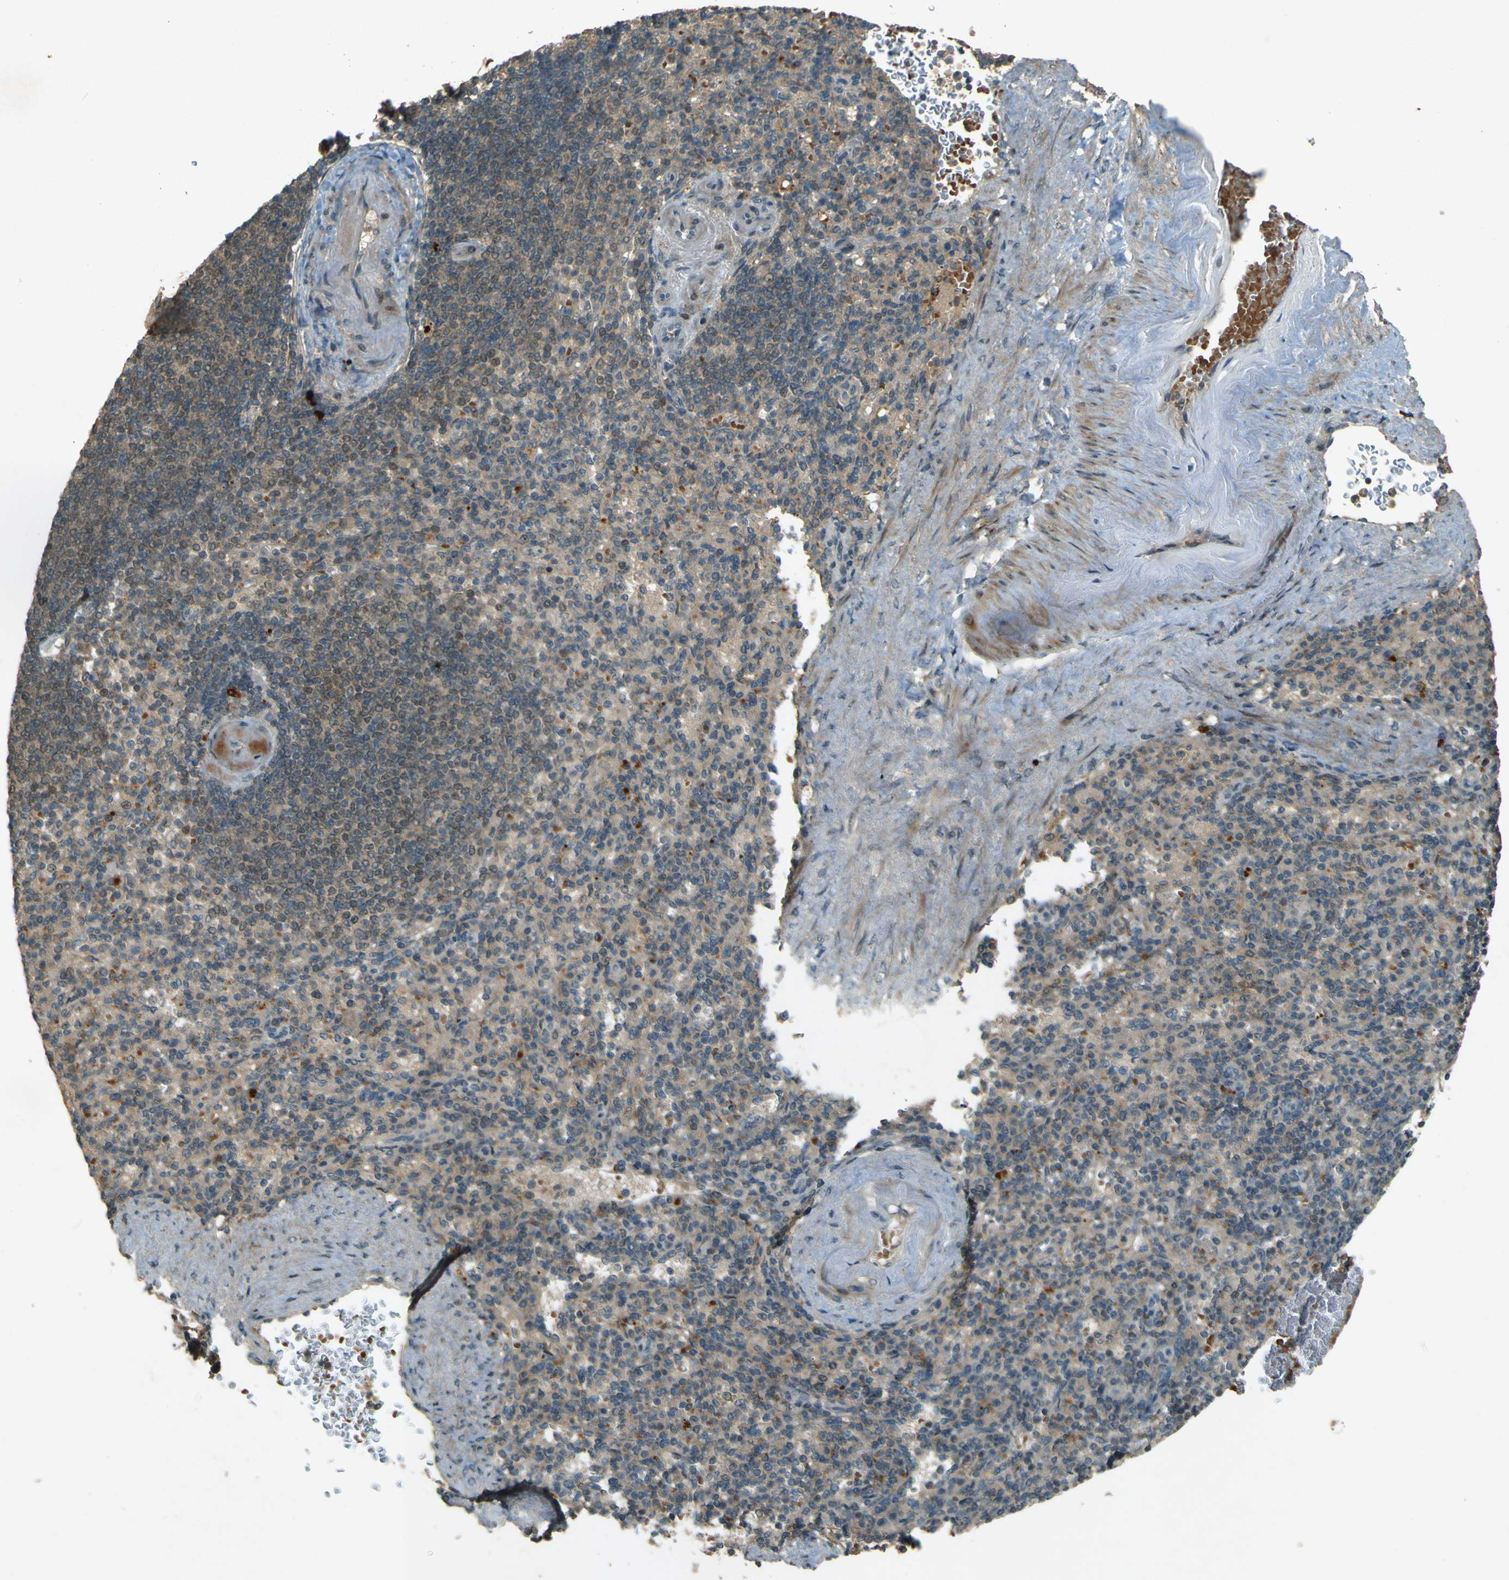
{"staining": {"intensity": "weak", "quantity": "25%-75%", "location": "cytoplasmic/membranous"}, "tissue": "spleen", "cell_type": "Cells in red pulp", "image_type": "normal", "snomed": [{"axis": "morphology", "description": "Normal tissue, NOS"}, {"axis": "topography", "description": "Spleen"}], "caption": "Immunohistochemical staining of unremarkable spleen displays weak cytoplasmic/membranous protein positivity in approximately 25%-75% of cells in red pulp.", "gene": "MPDZ", "patient": {"sex": "female", "age": 74}}